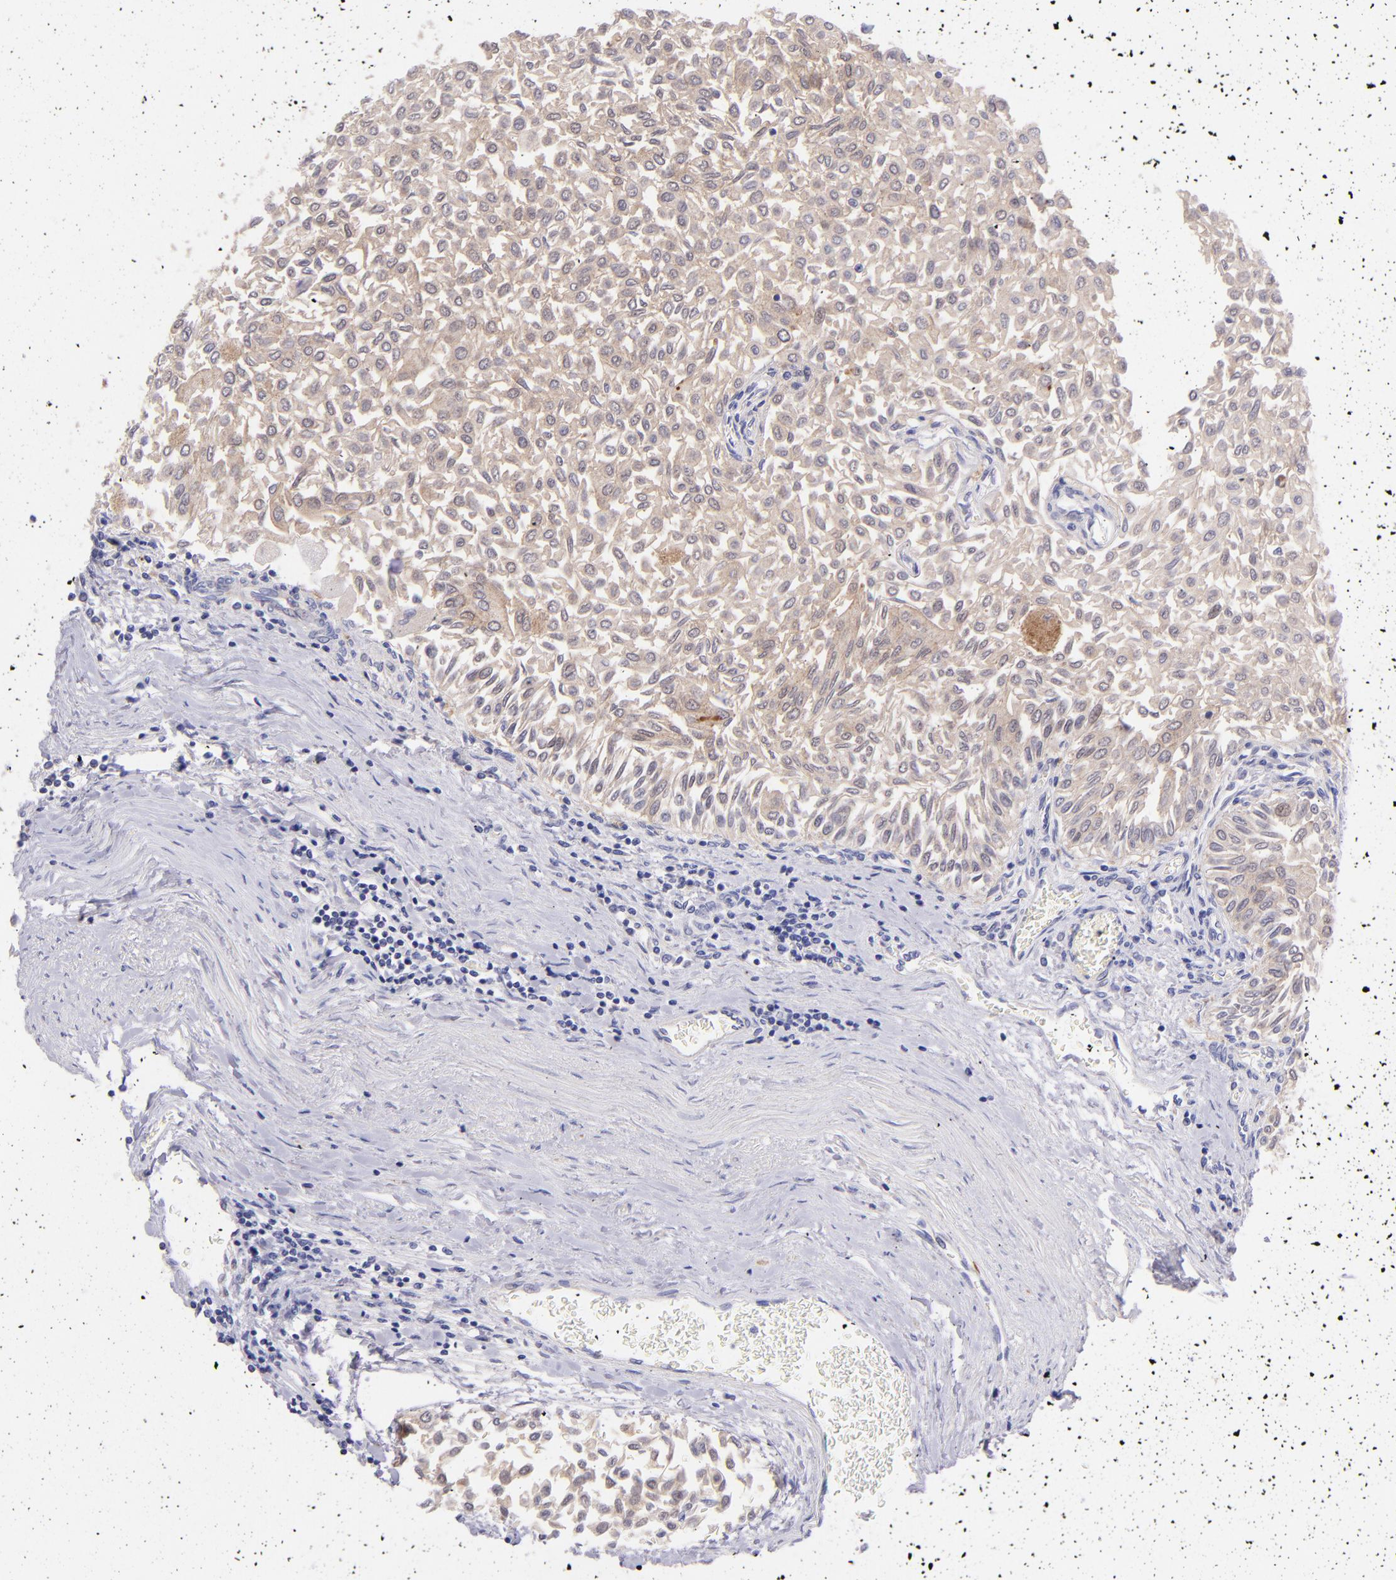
{"staining": {"intensity": "weak", "quantity": ">75%", "location": "cytoplasmic/membranous"}, "tissue": "urothelial cancer", "cell_type": "Tumor cells", "image_type": "cancer", "snomed": [{"axis": "morphology", "description": "Urothelial carcinoma, Low grade"}, {"axis": "topography", "description": "Urinary bladder"}], "caption": "A low amount of weak cytoplasmic/membranous staining is seen in about >75% of tumor cells in low-grade urothelial carcinoma tissue.", "gene": "SH2D4A", "patient": {"sex": "male", "age": 64}}